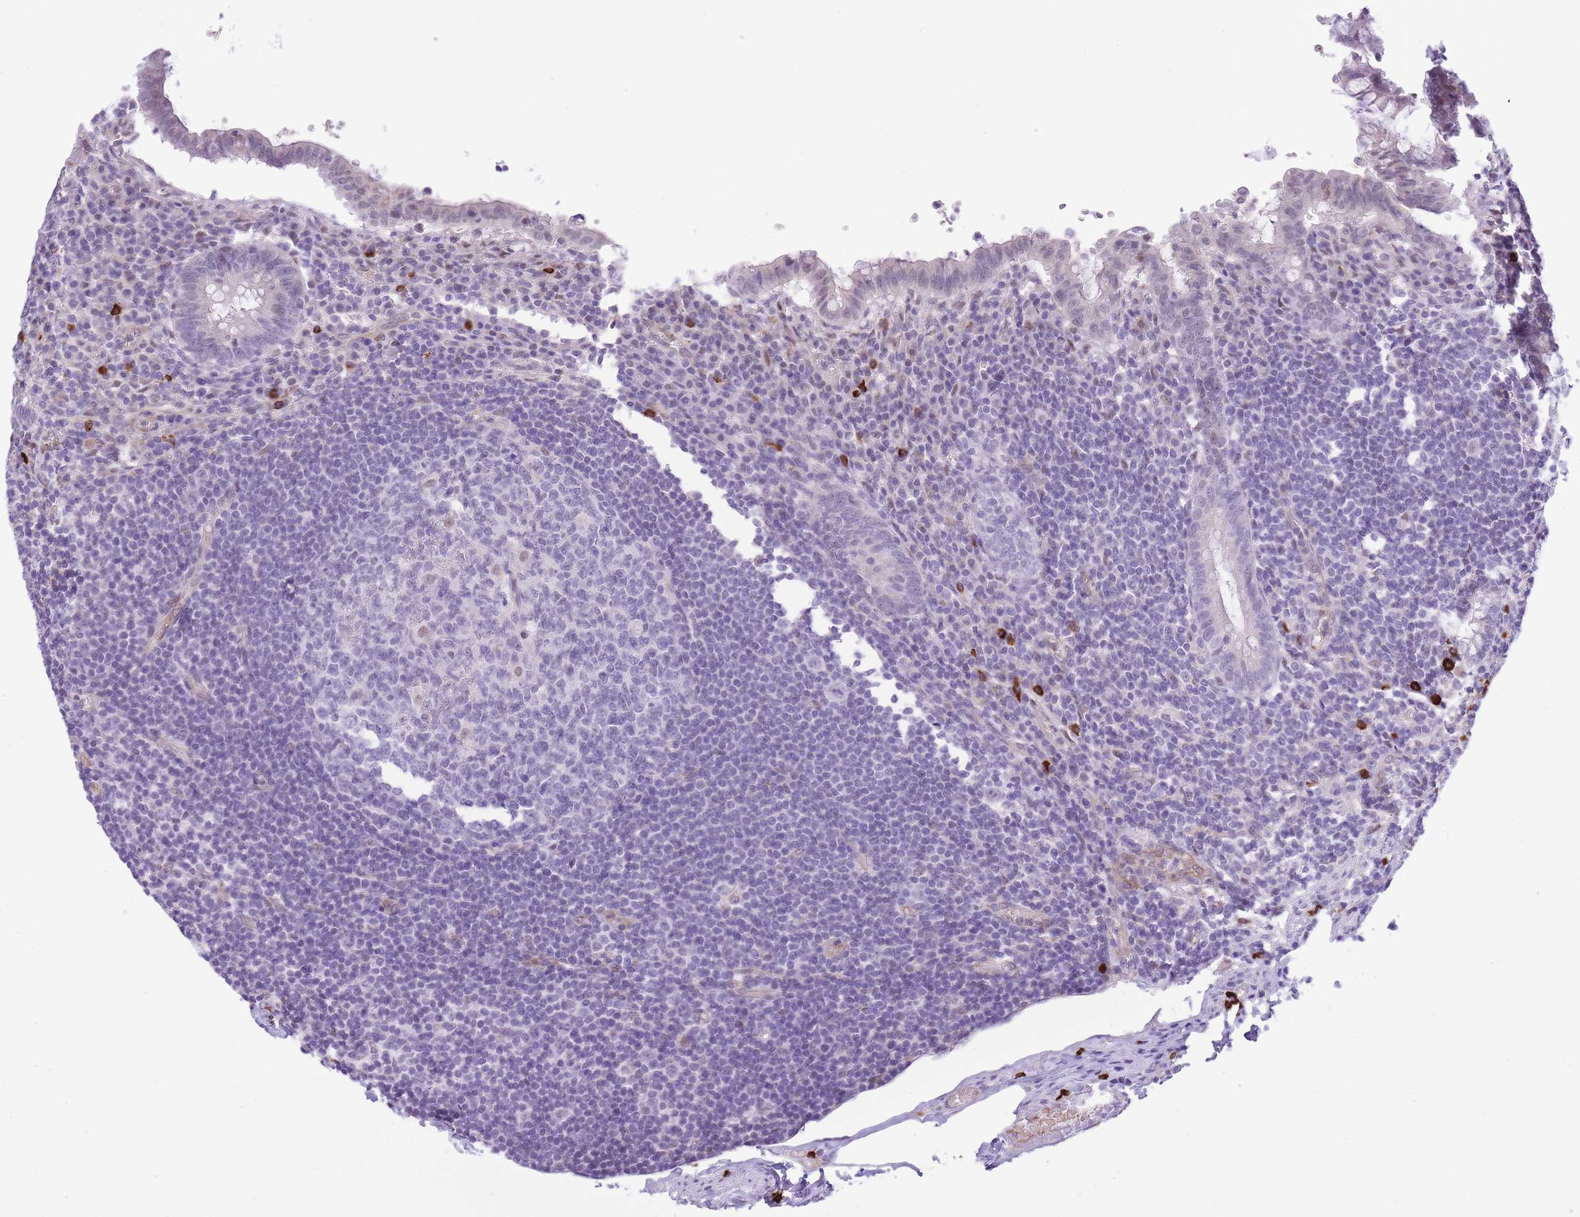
{"staining": {"intensity": "negative", "quantity": "none", "location": "none"}, "tissue": "appendix", "cell_type": "Glandular cells", "image_type": "normal", "snomed": [{"axis": "morphology", "description": "Normal tissue, NOS"}, {"axis": "topography", "description": "Appendix"}], "caption": "Immunohistochemistry photomicrograph of unremarkable appendix: human appendix stained with DAB exhibits no significant protein staining in glandular cells.", "gene": "MEIOSIN", "patient": {"sex": "male", "age": 83}}